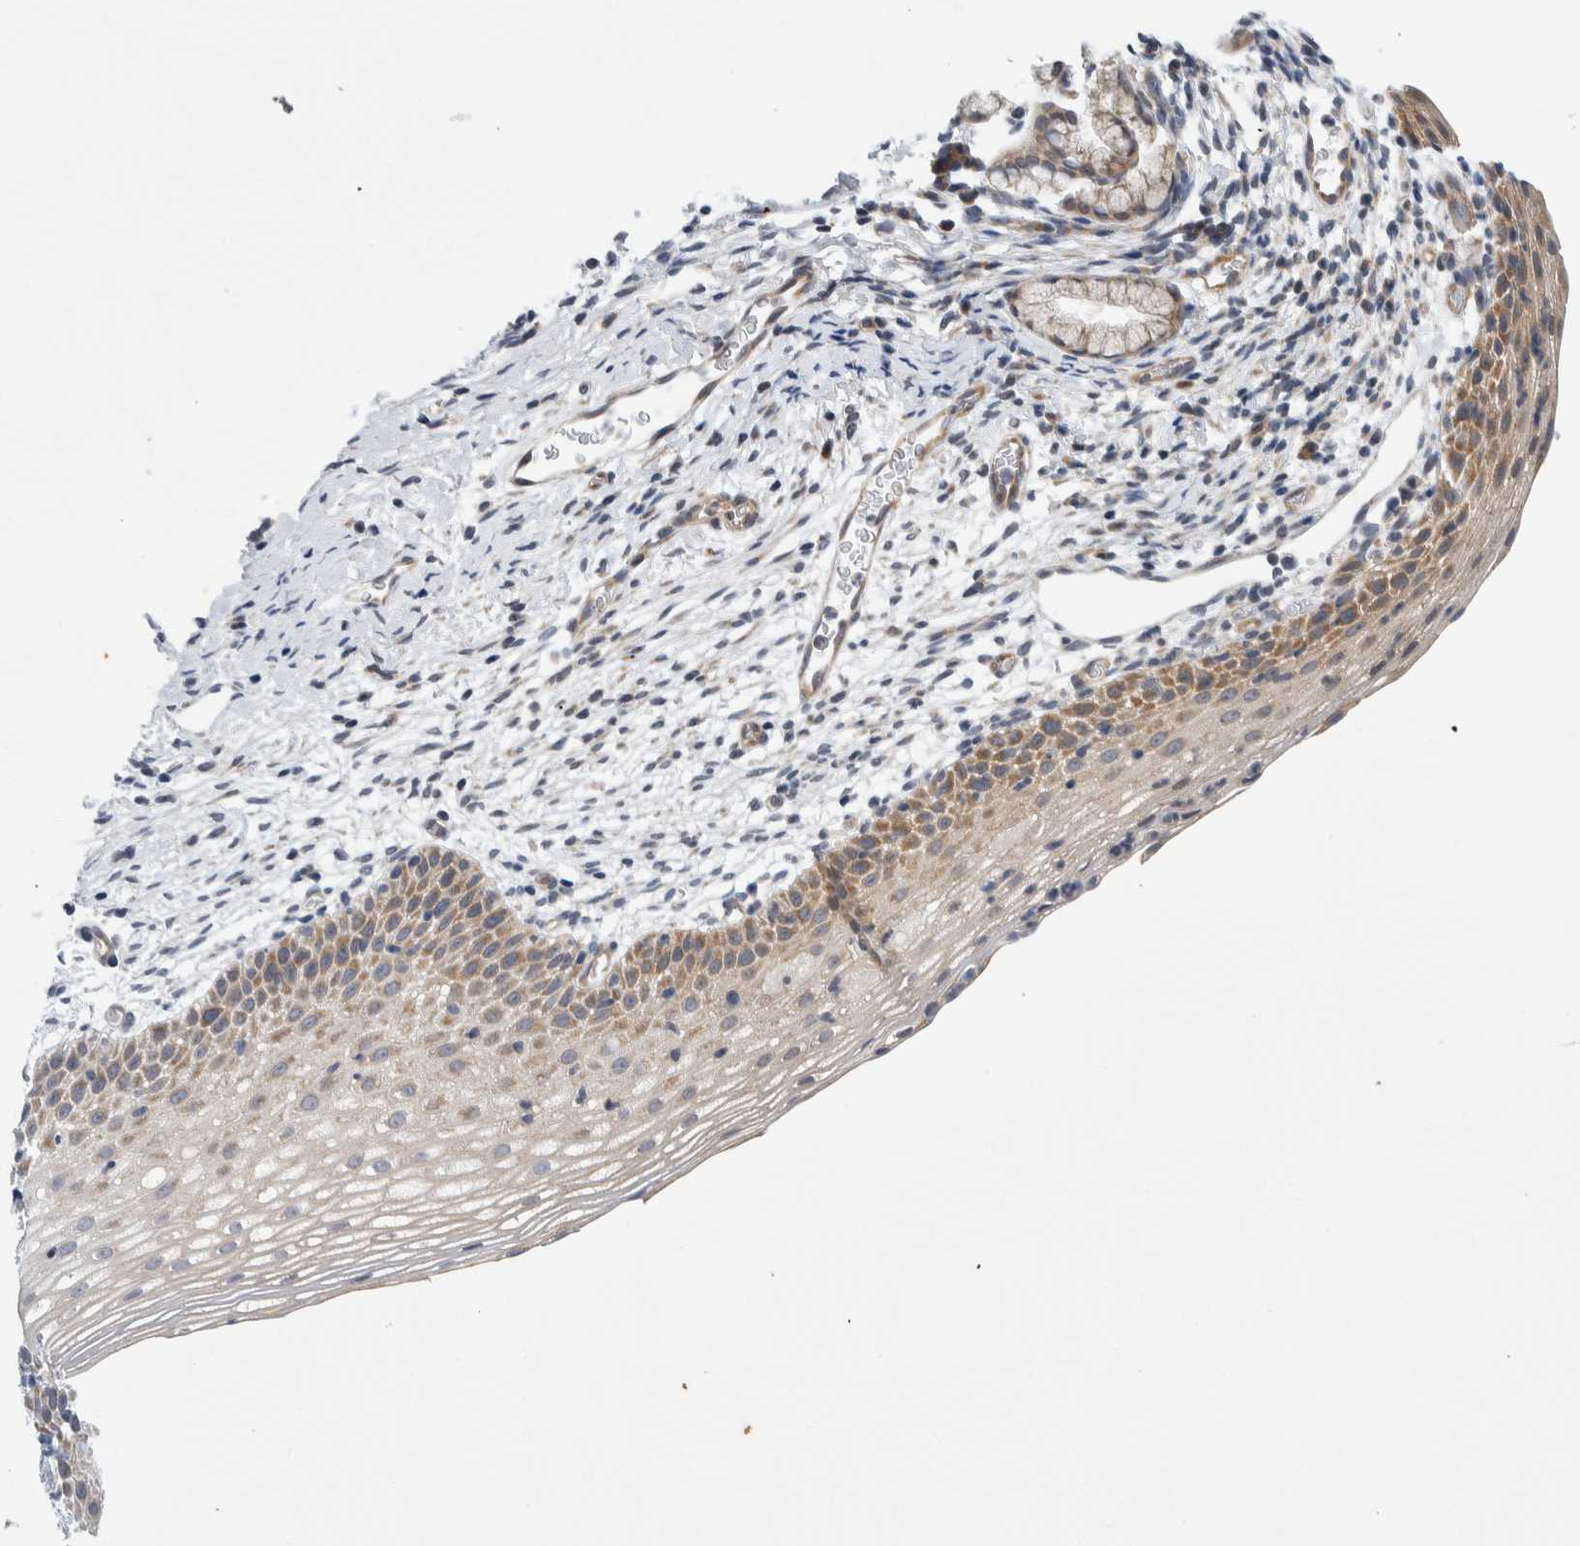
{"staining": {"intensity": "moderate", "quantity": "25%-75%", "location": "cytoplasmic/membranous"}, "tissue": "cervix", "cell_type": "Squamous epithelial cells", "image_type": "normal", "snomed": [{"axis": "morphology", "description": "Normal tissue, NOS"}, {"axis": "topography", "description": "Cervix"}], "caption": "Benign cervix was stained to show a protein in brown. There is medium levels of moderate cytoplasmic/membranous positivity in about 25%-75% of squamous epithelial cells. (brown staining indicates protein expression, while blue staining denotes nuclei).", "gene": "LZTS1", "patient": {"sex": "female", "age": 72}}